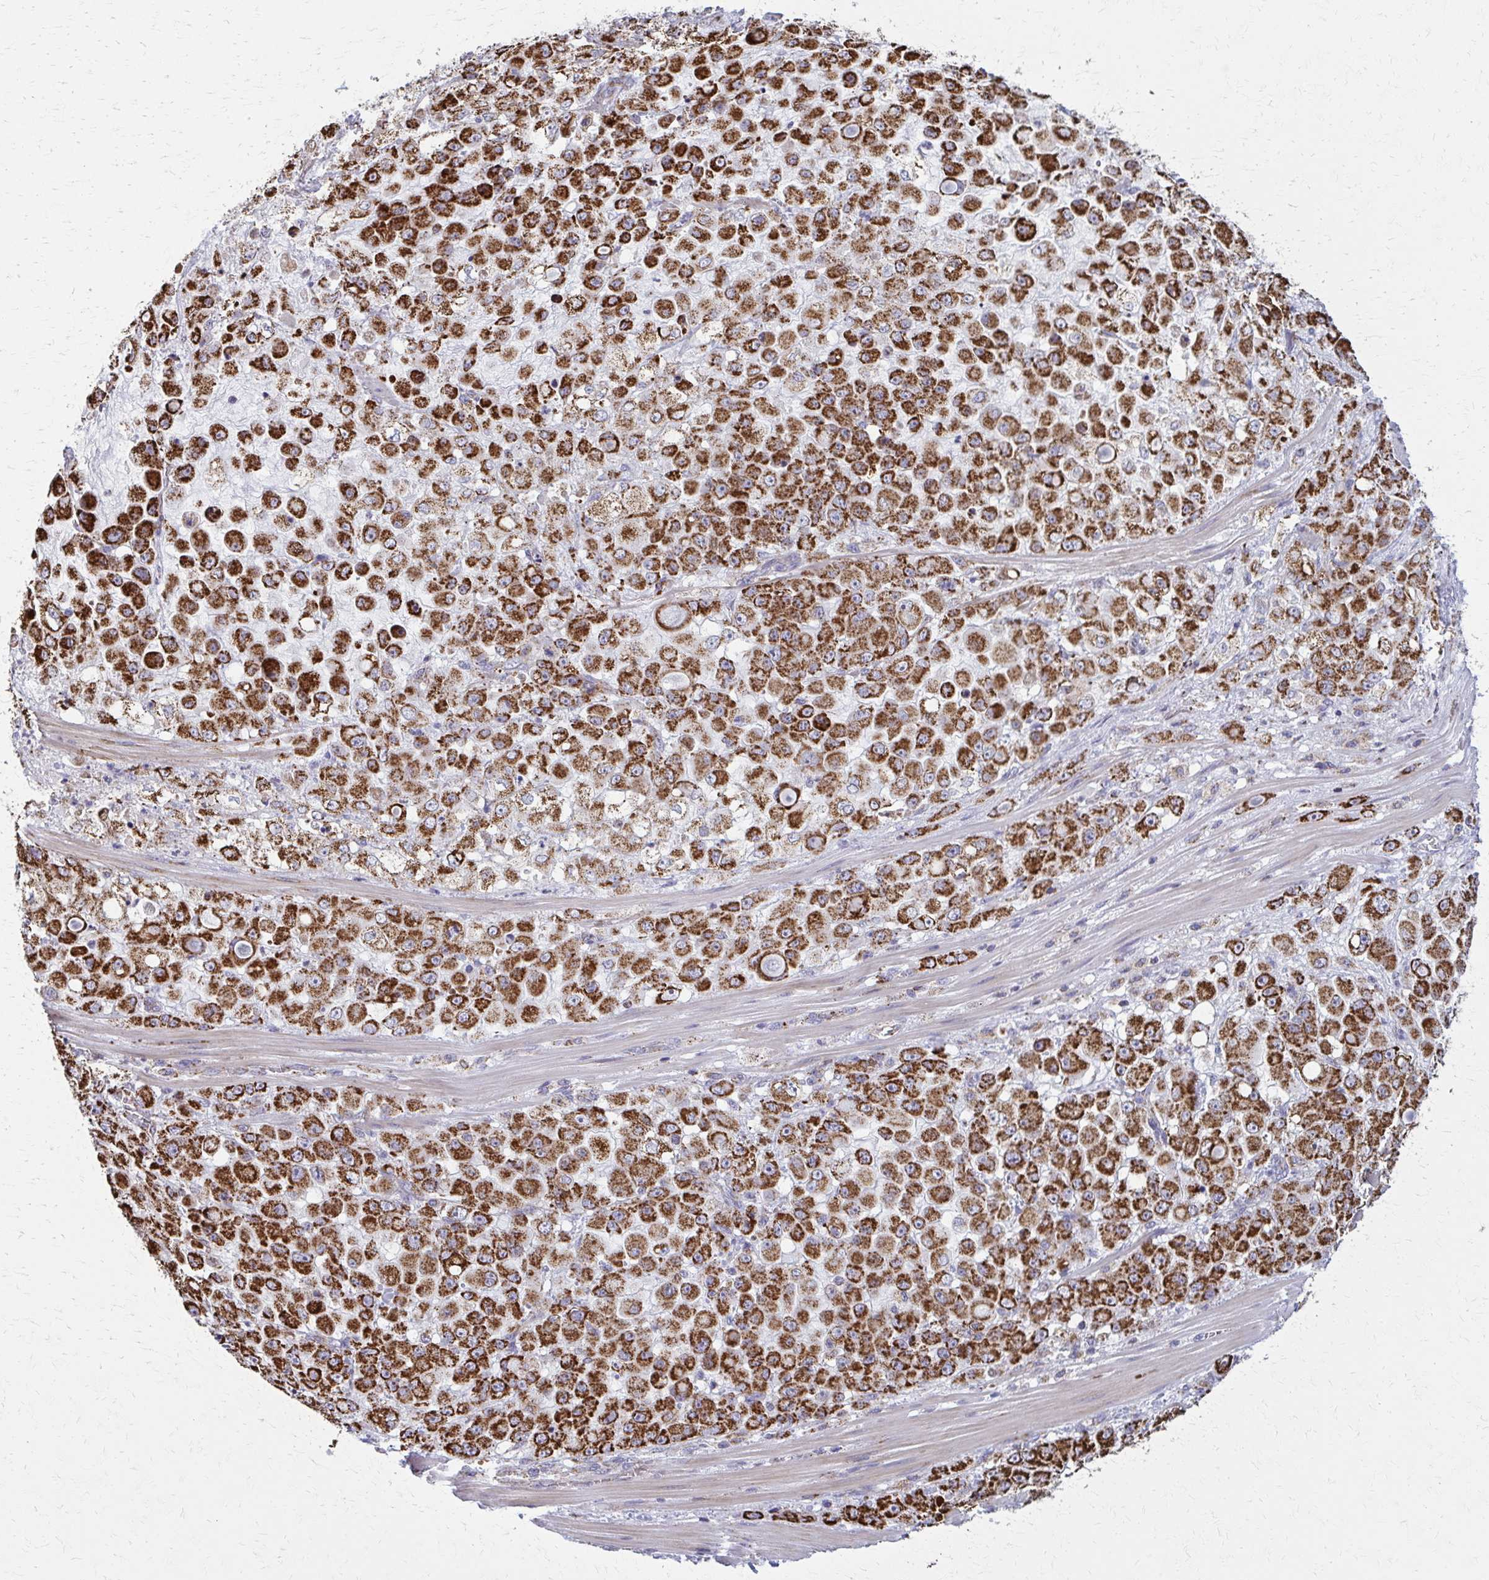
{"staining": {"intensity": "strong", "quantity": ">75%", "location": "cytoplasmic/membranous"}, "tissue": "stomach cancer", "cell_type": "Tumor cells", "image_type": "cancer", "snomed": [{"axis": "morphology", "description": "Adenocarcinoma, NOS"}, {"axis": "topography", "description": "Stomach"}], "caption": "Immunohistochemistry (IHC) photomicrograph of neoplastic tissue: stomach adenocarcinoma stained using IHC demonstrates high levels of strong protein expression localized specifically in the cytoplasmic/membranous of tumor cells, appearing as a cytoplasmic/membranous brown color.", "gene": "TVP23A", "patient": {"sex": "female", "age": 76}}